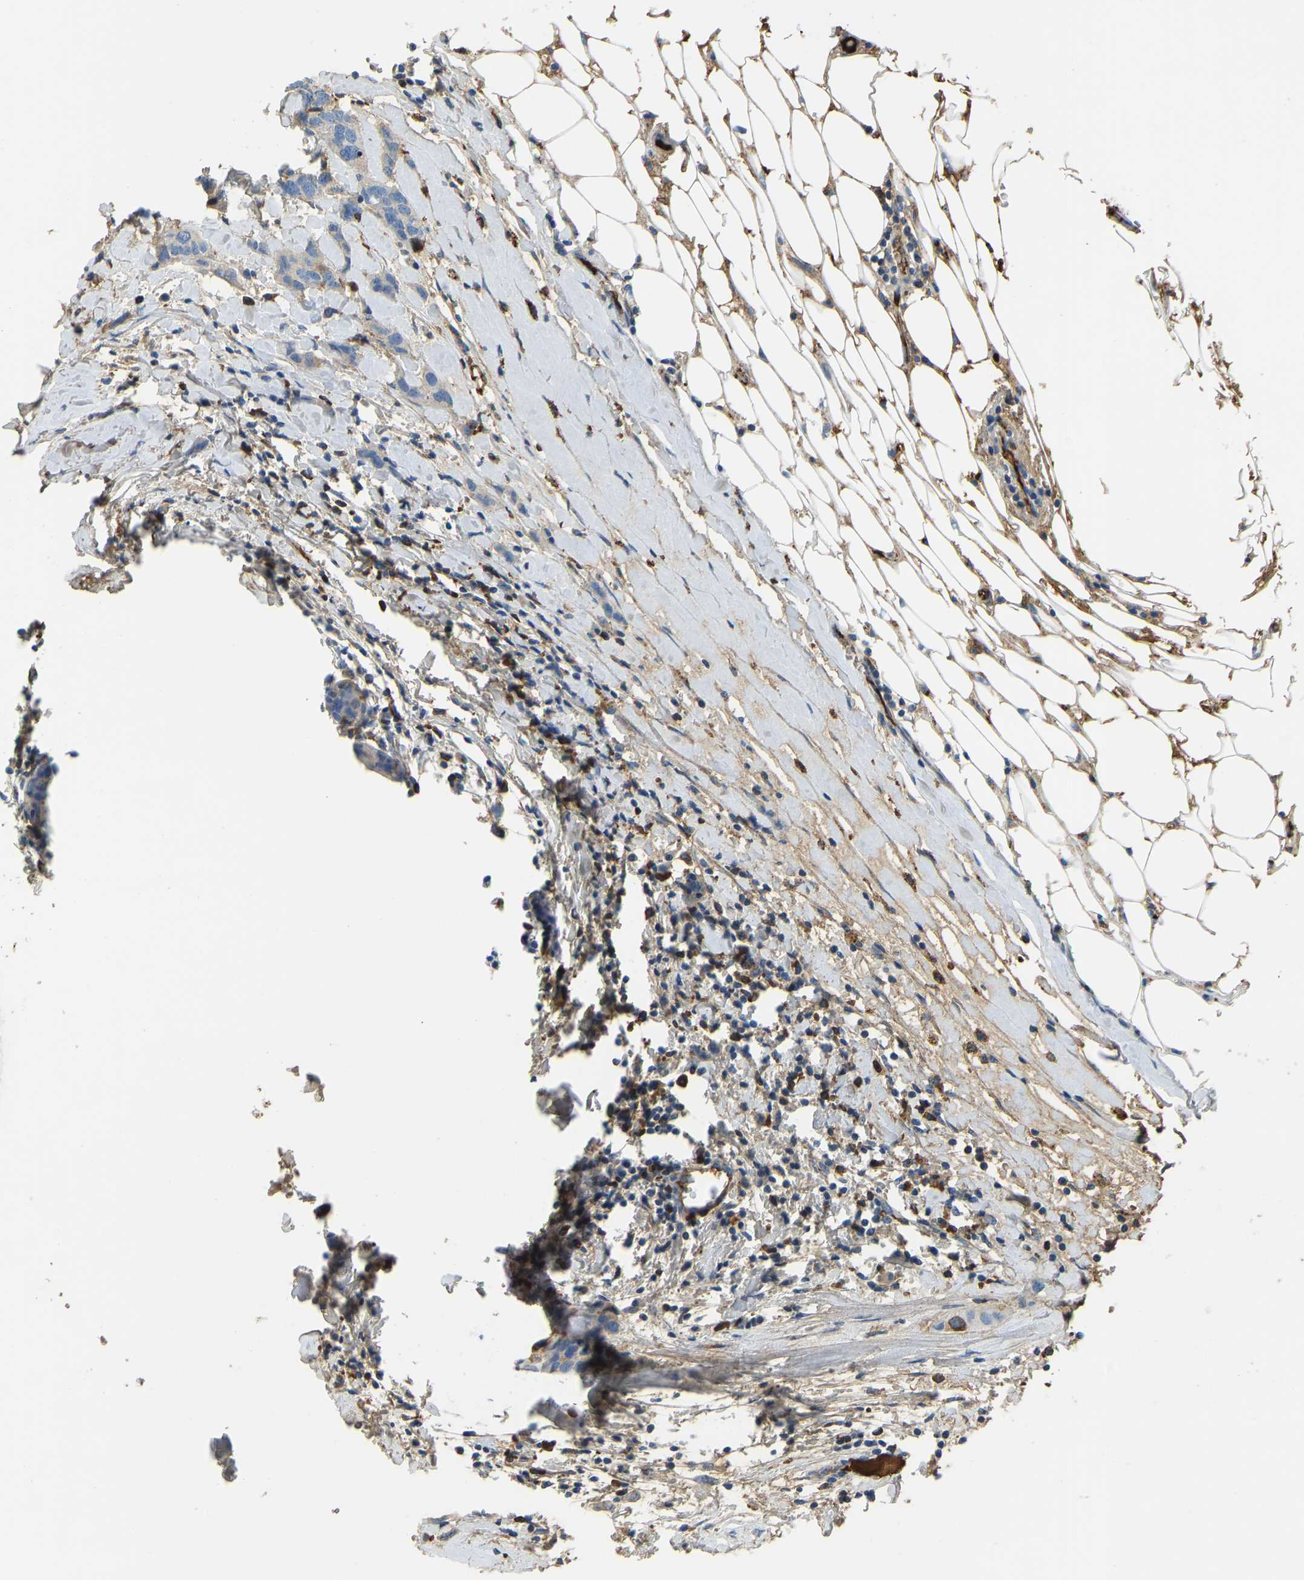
{"staining": {"intensity": "weak", "quantity": "<25%", "location": "cytoplasmic/membranous"}, "tissue": "breast cancer", "cell_type": "Tumor cells", "image_type": "cancer", "snomed": [{"axis": "morphology", "description": "Duct carcinoma"}, {"axis": "topography", "description": "Breast"}], "caption": "Human breast intraductal carcinoma stained for a protein using IHC displays no staining in tumor cells.", "gene": "THBS4", "patient": {"sex": "female", "age": 50}}